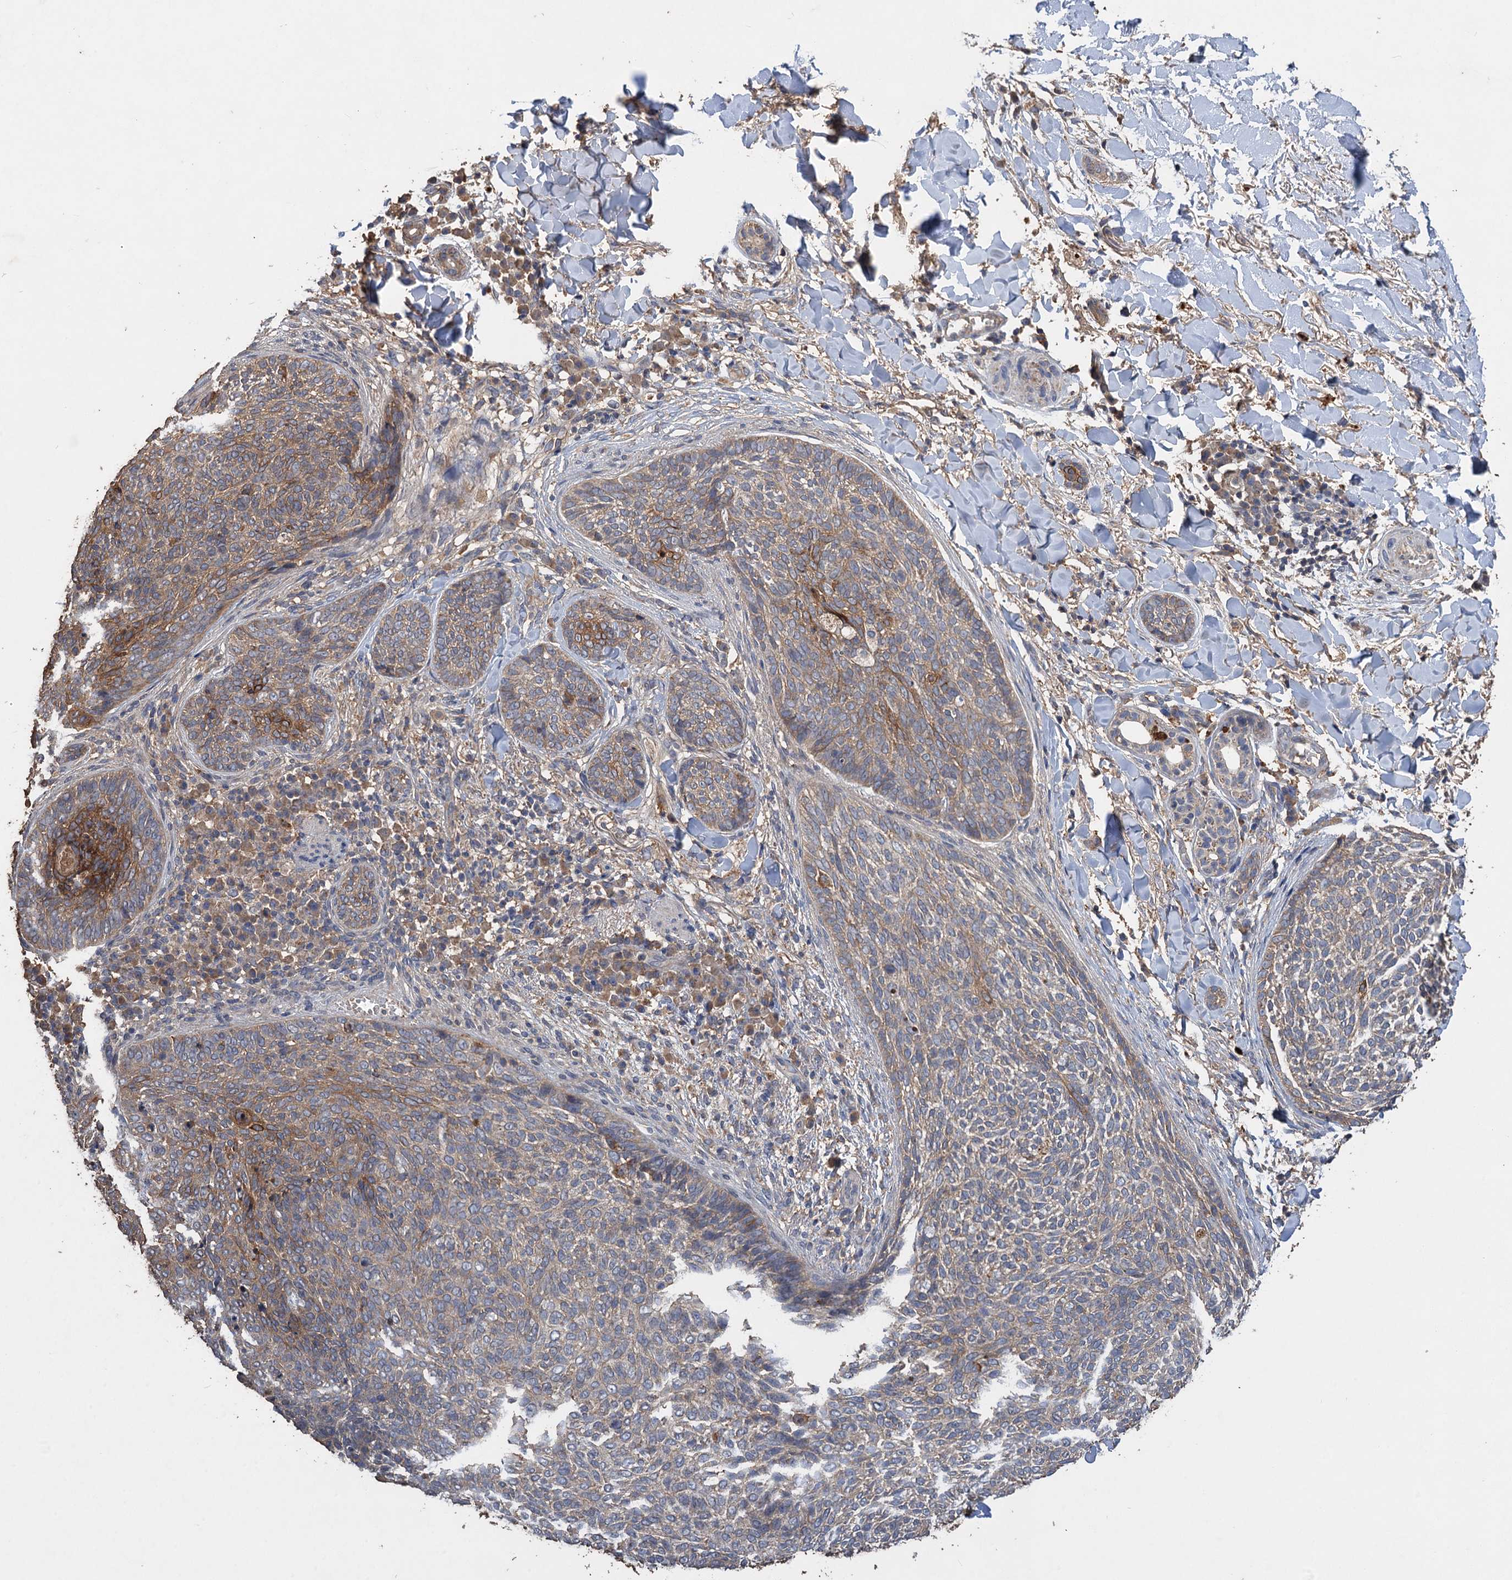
{"staining": {"intensity": "moderate", "quantity": "<25%", "location": "cytoplasmic/membranous"}, "tissue": "skin cancer", "cell_type": "Tumor cells", "image_type": "cancer", "snomed": [{"axis": "morphology", "description": "Basal cell carcinoma"}, {"axis": "topography", "description": "Skin"}], "caption": "A low amount of moderate cytoplasmic/membranous staining is identified in approximately <25% of tumor cells in basal cell carcinoma (skin) tissue.", "gene": "SCUBE3", "patient": {"sex": "male", "age": 85}}